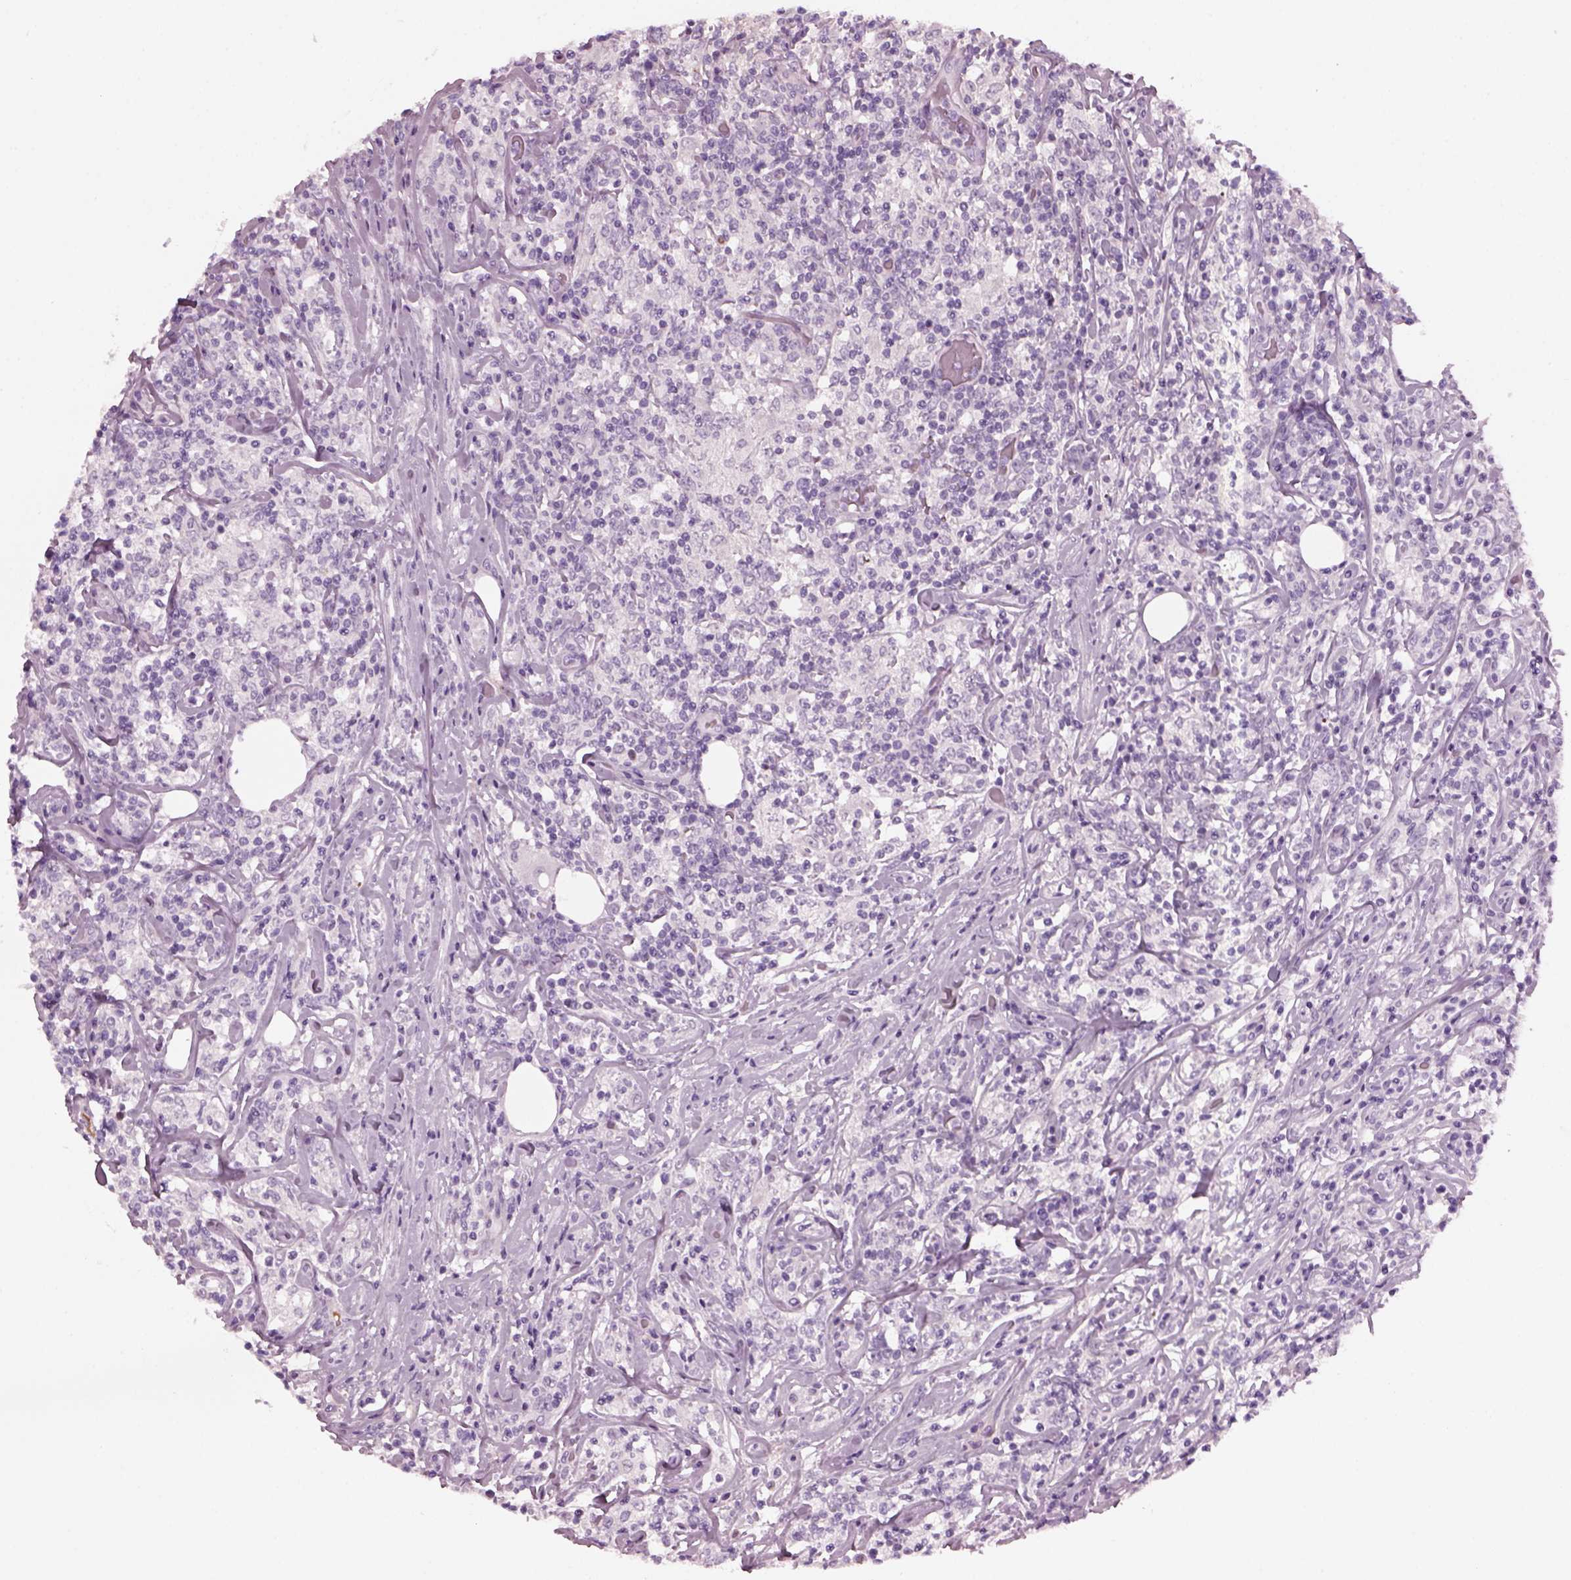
{"staining": {"intensity": "negative", "quantity": "none", "location": "none"}, "tissue": "lymphoma", "cell_type": "Tumor cells", "image_type": "cancer", "snomed": [{"axis": "morphology", "description": "Malignant lymphoma, non-Hodgkin's type, High grade"}, {"axis": "topography", "description": "Lymph node"}], "caption": "The histopathology image exhibits no staining of tumor cells in high-grade malignant lymphoma, non-Hodgkin's type.", "gene": "DPYSL5", "patient": {"sex": "female", "age": 84}}